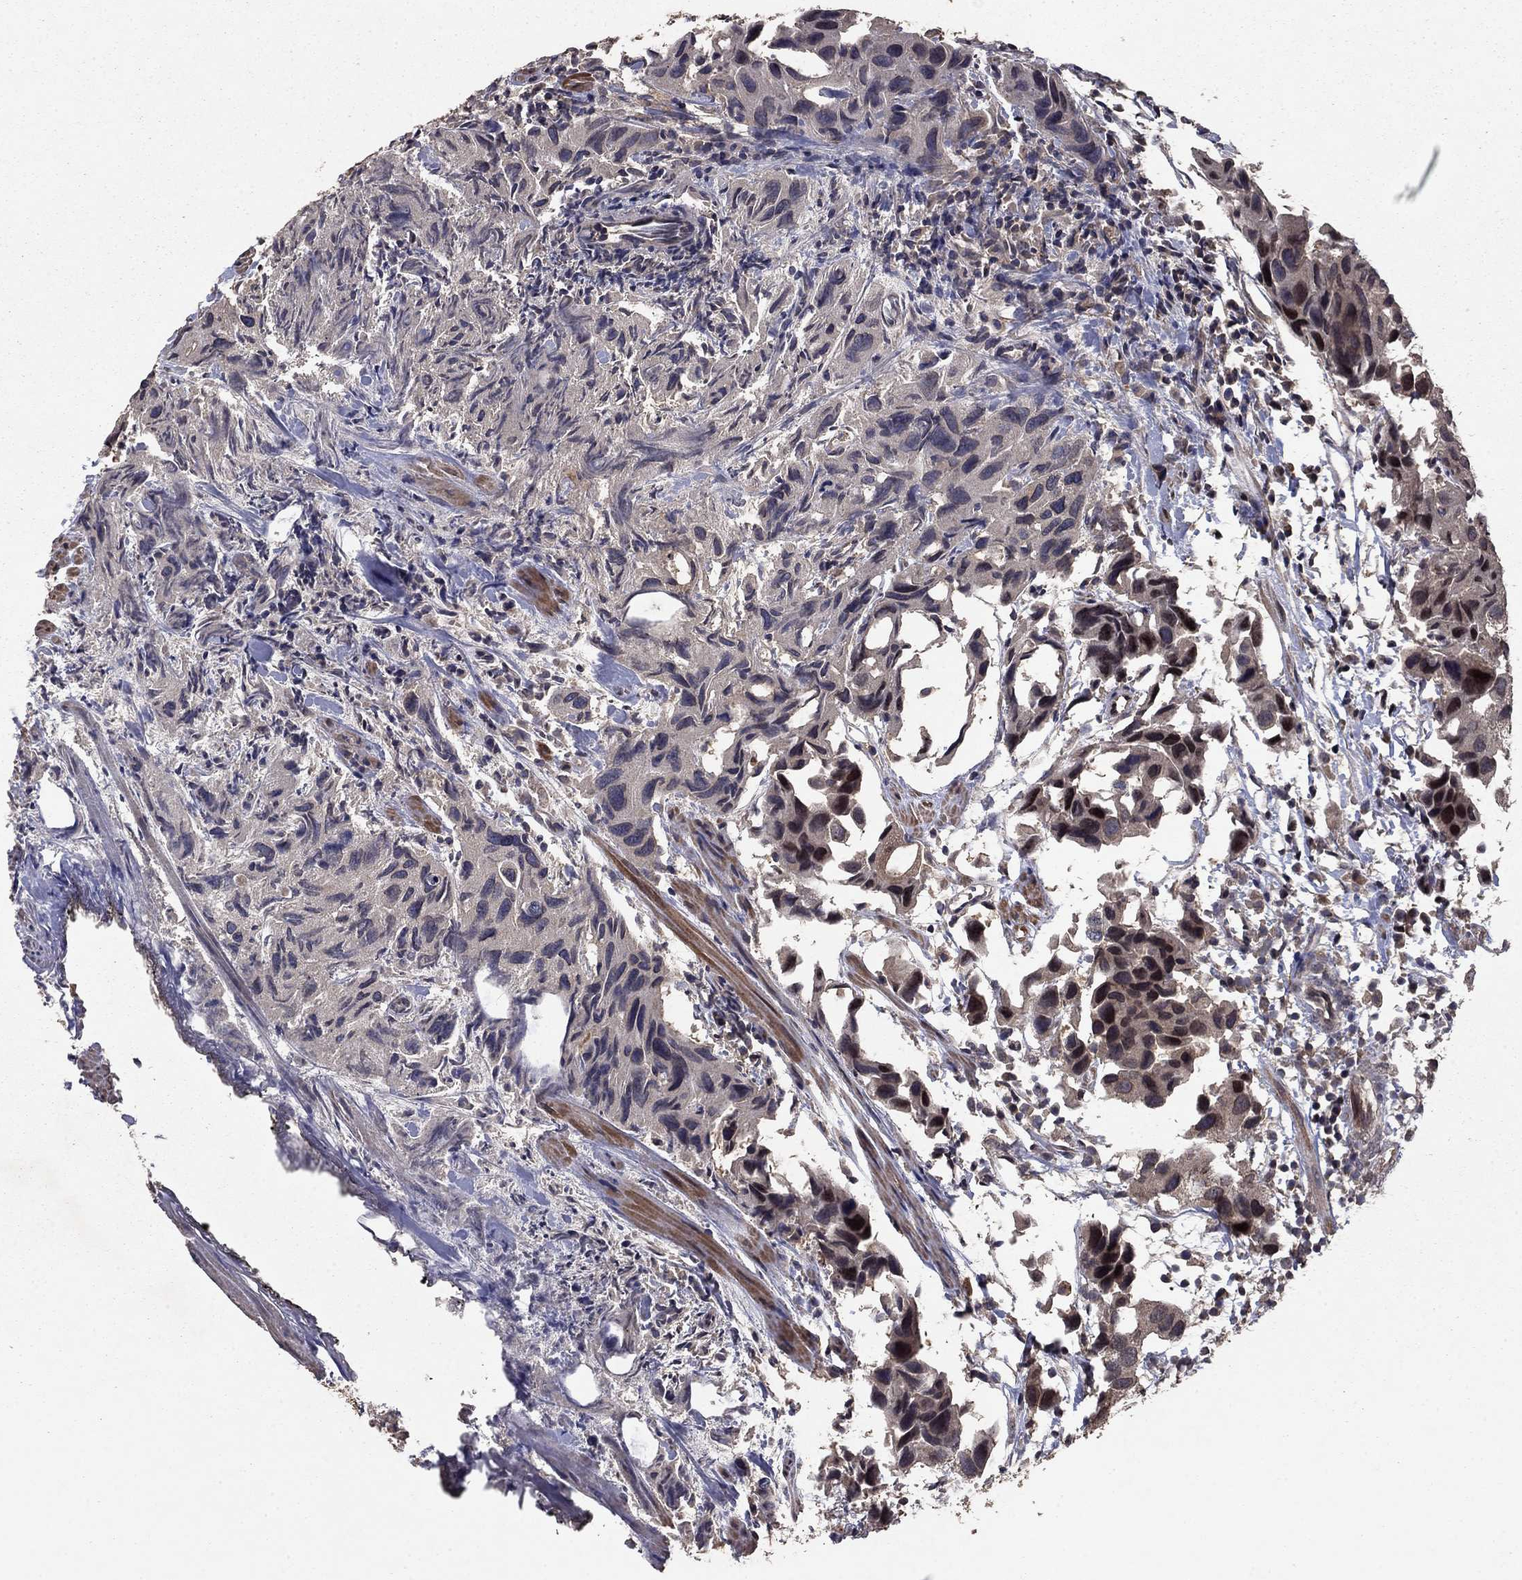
{"staining": {"intensity": "negative", "quantity": "none", "location": "none"}, "tissue": "urothelial cancer", "cell_type": "Tumor cells", "image_type": "cancer", "snomed": [{"axis": "morphology", "description": "Urothelial carcinoma, High grade"}, {"axis": "topography", "description": "Urinary bladder"}], "caption": "A histopathology image of human urothelial carcinoma (high-grade) is negative for staining in tumor cells. (Stains: DAB (3,3'-diaminobenzidine) immunohistochemistry (IHC) with hematoxylin counter stain, Microscopy: brightfield microscopy at high magnification).", "gene": "DHRS1", "patient": {"sex": "male", "age": 79}}